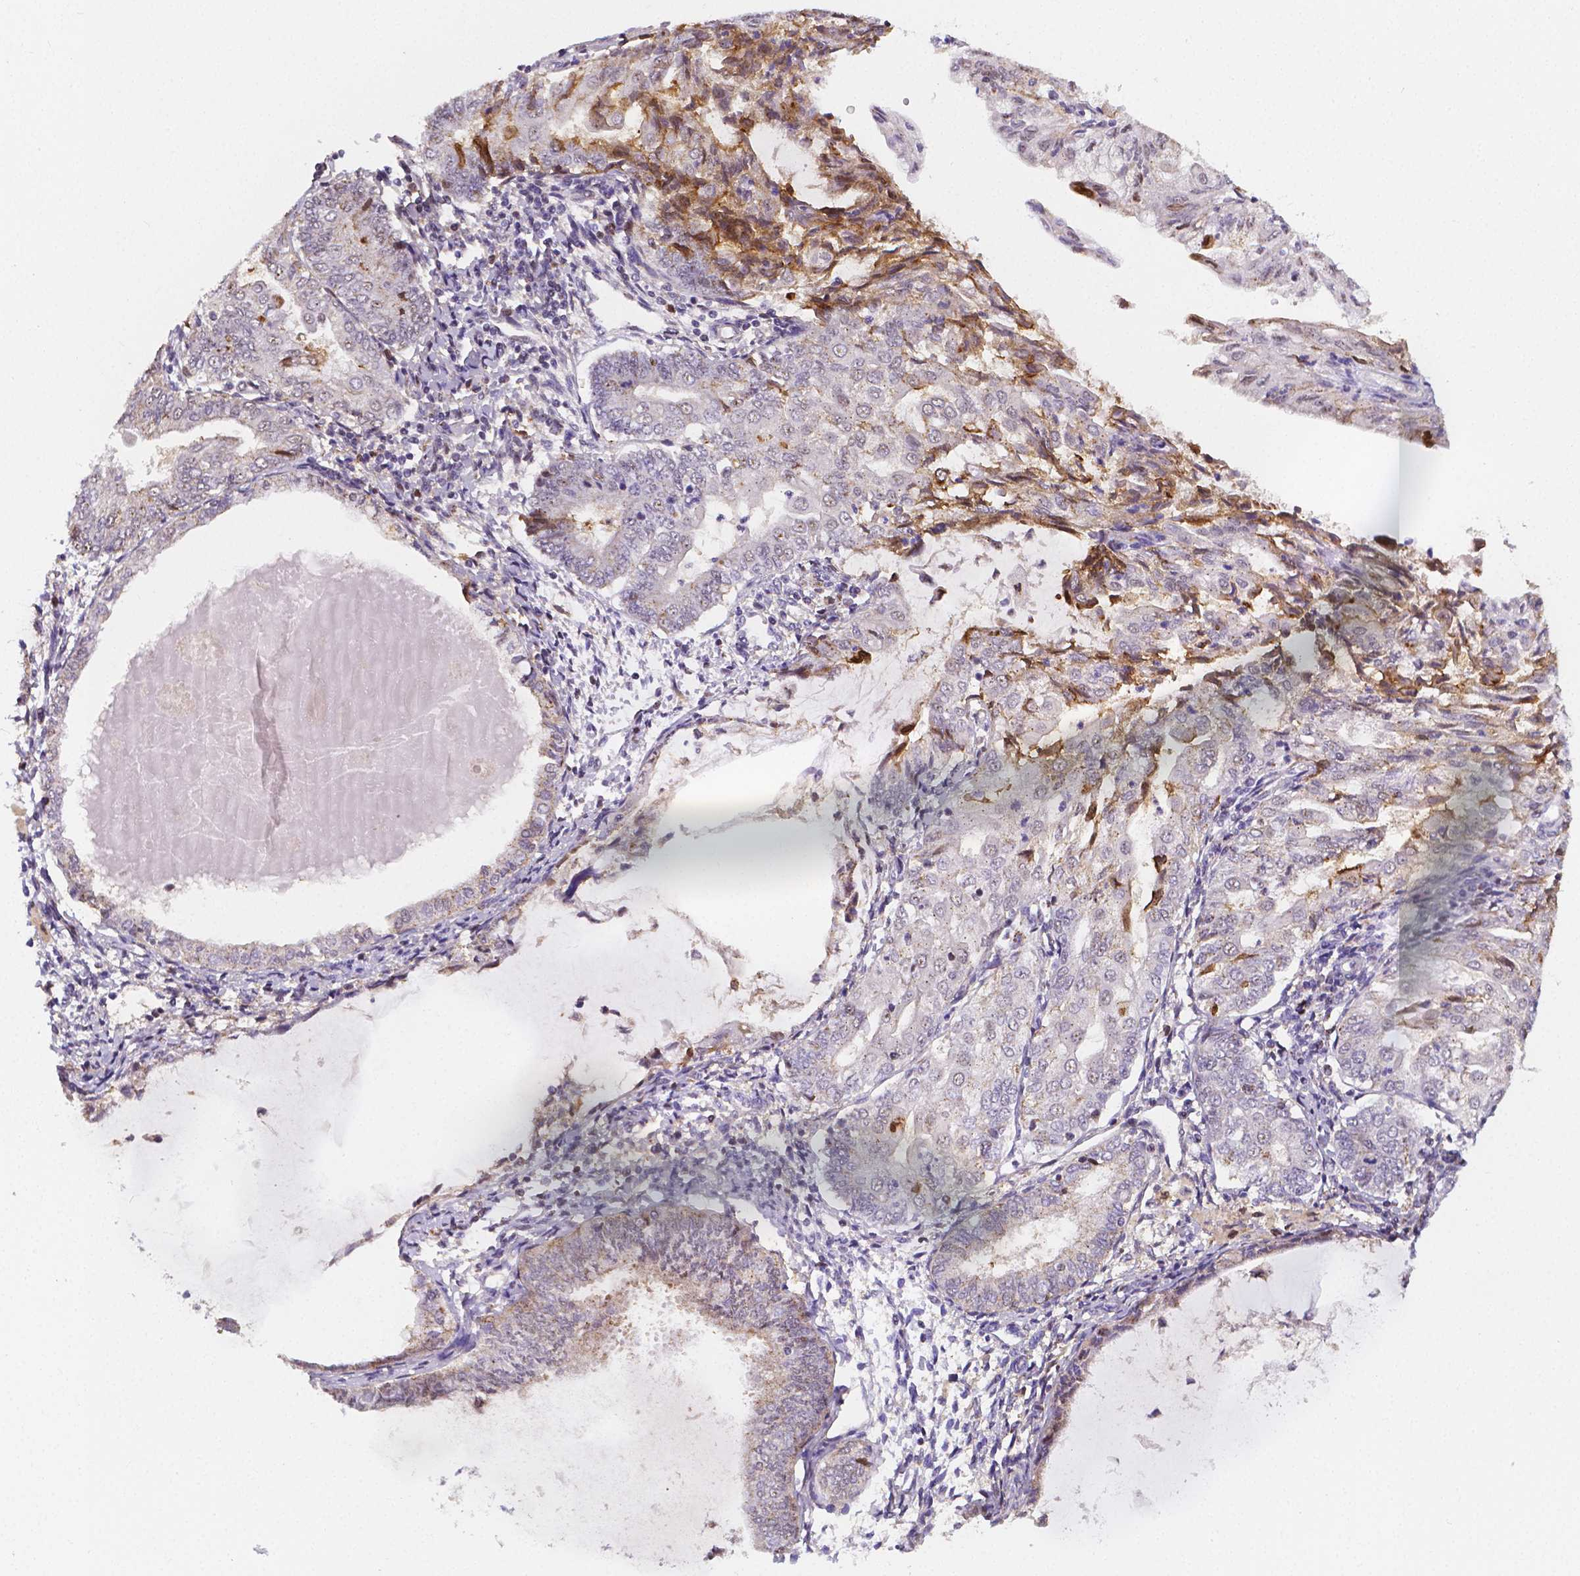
{"staining": {"intensity": "moderate", "quantity": "<25%", "location": "cytoplasmic/membranous"}, "tissue": "endometrial cancer", "cell_type": "Tumor cells", "image_type": "cancer", "snomed": [{"axis": "morphology", "description": "Adenocarcinoma, NOS"}, {"axis": "topography", "description": "Endometrium"}], "caption": "DAB (3,3'-diaminobenzidine) immunohistochemical staining of endometrial cancer shows moderate cytoplasmic/membranous protein expression in about <25% of tumor cells. (Brightfield microscopy of DAB IHC at high magnification).", "gene": "GABRD", "patient": {"sex": "female", "age": 68}}